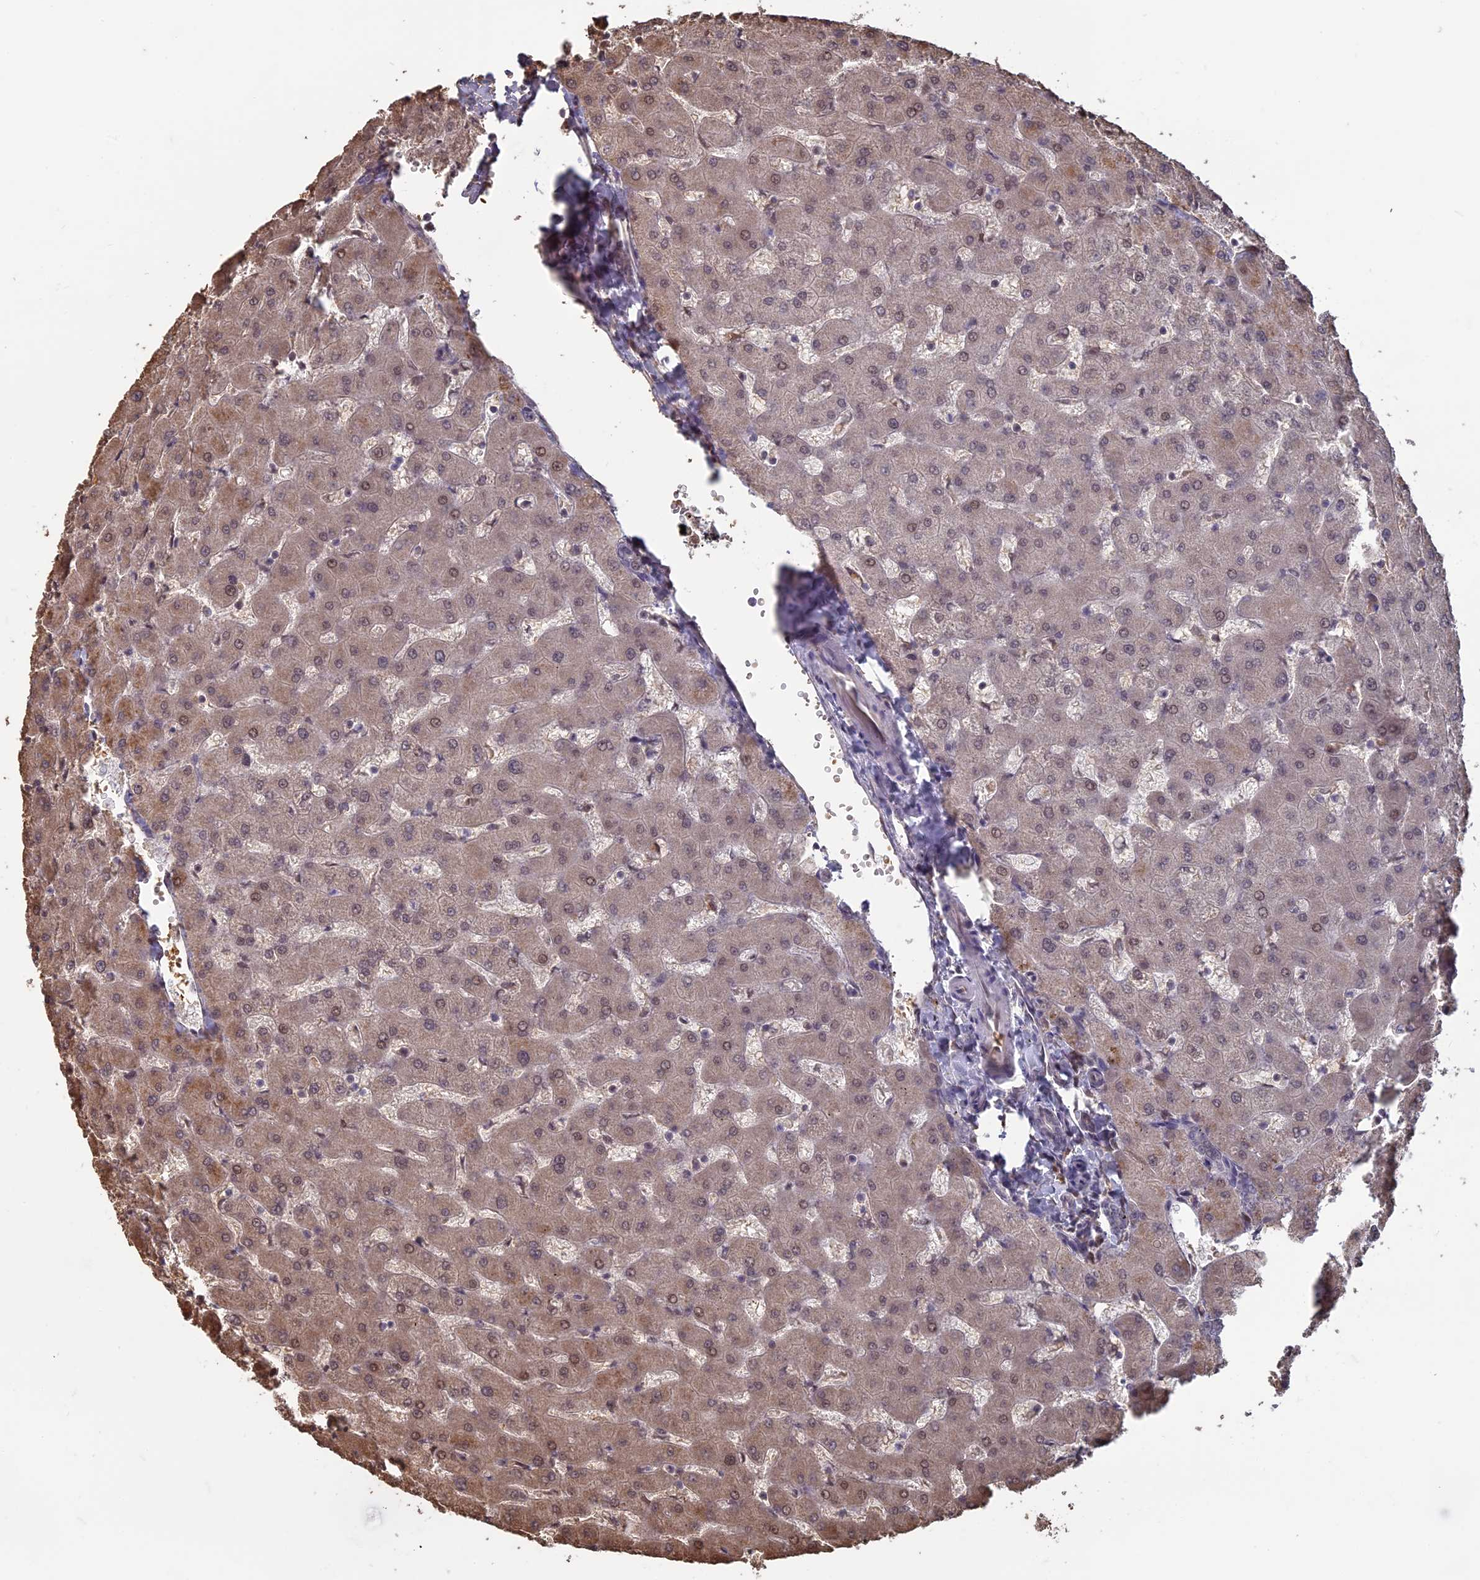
{"staining": {"intensity": "negative", "quantity": "none", "location": "none"}, "tissue": "liver", "cell_type": "Cholangiocytes", "image_type": "normal", "snomed": [{"axis": "morphology", "description": "Normal tissue, NOS"}, {"axis": "topography", "description": "Liver"}], "caption": "Cholangiocytes show no significant protein positivity in benign liver. (DAB (3,3'-diaminobenzidine) immunohistochemistry with hematoxylin counter stain).", "gene": "MFAP1", "patient": {"sex": "female", "age": 63}}